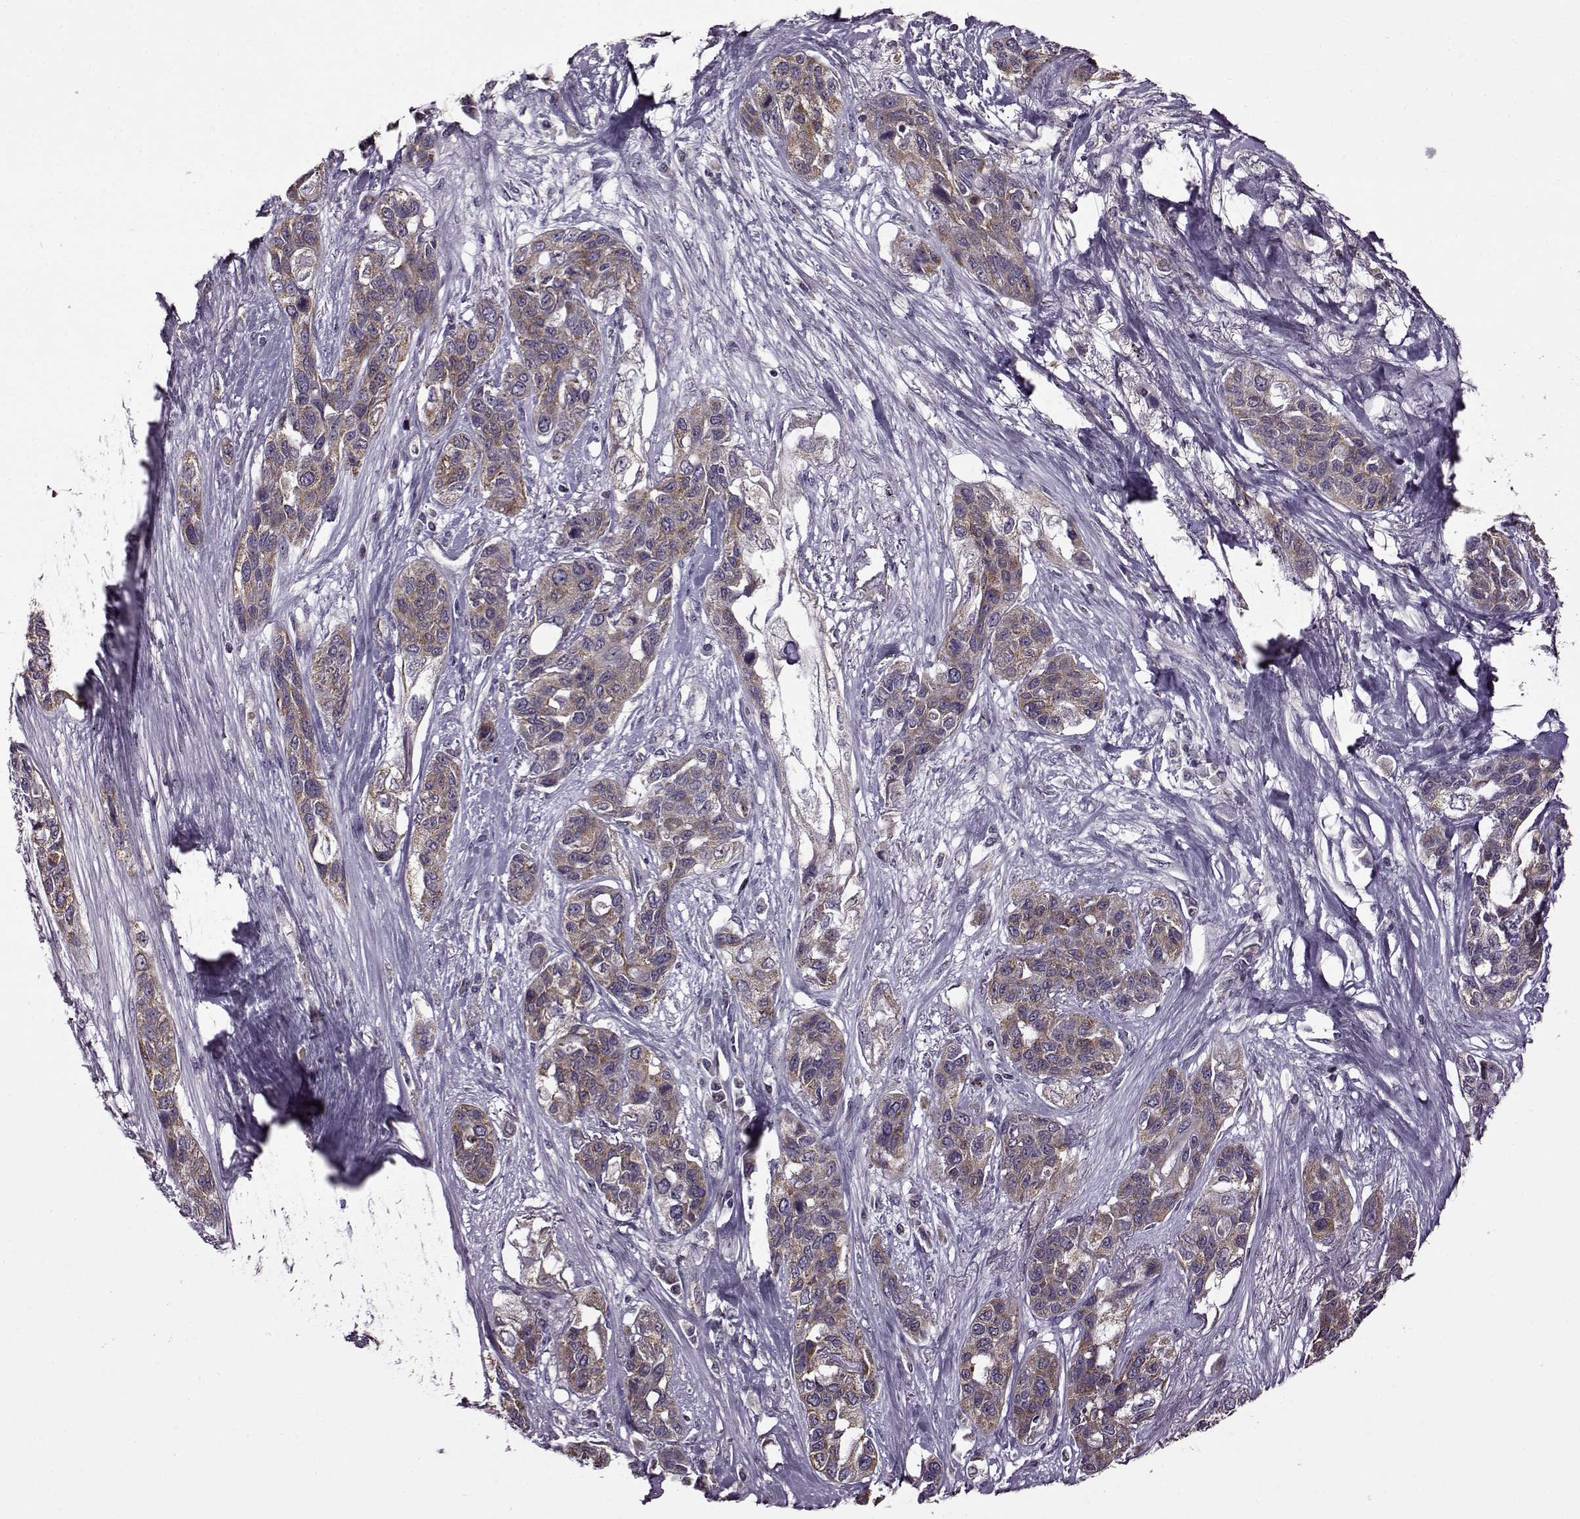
{"staining": {"intensity": "moderate", "quantity": ">75%", "location": "cytoplasmic/membranous"}, "tissue": "lung cancer", "cell_type": "Tumor cells", "image_type": "cancer", "snomed": [{"axis": "morphology", "description": "Squamous cell carcinoma, NOS"}, {"axis": "topography", "description": "Lung"}], "caption": "The histopathology image shows staining of squamous cell carcinoma (lung), revealing moderate cytoplasmic/membranous protein positivity (brown color) within tumor cells. Immunohistochemistry stains the protein in brown and the nuclei are stained blue.", "gene": "MTSS1", "patient": {"sex": "female", "age": 70}}